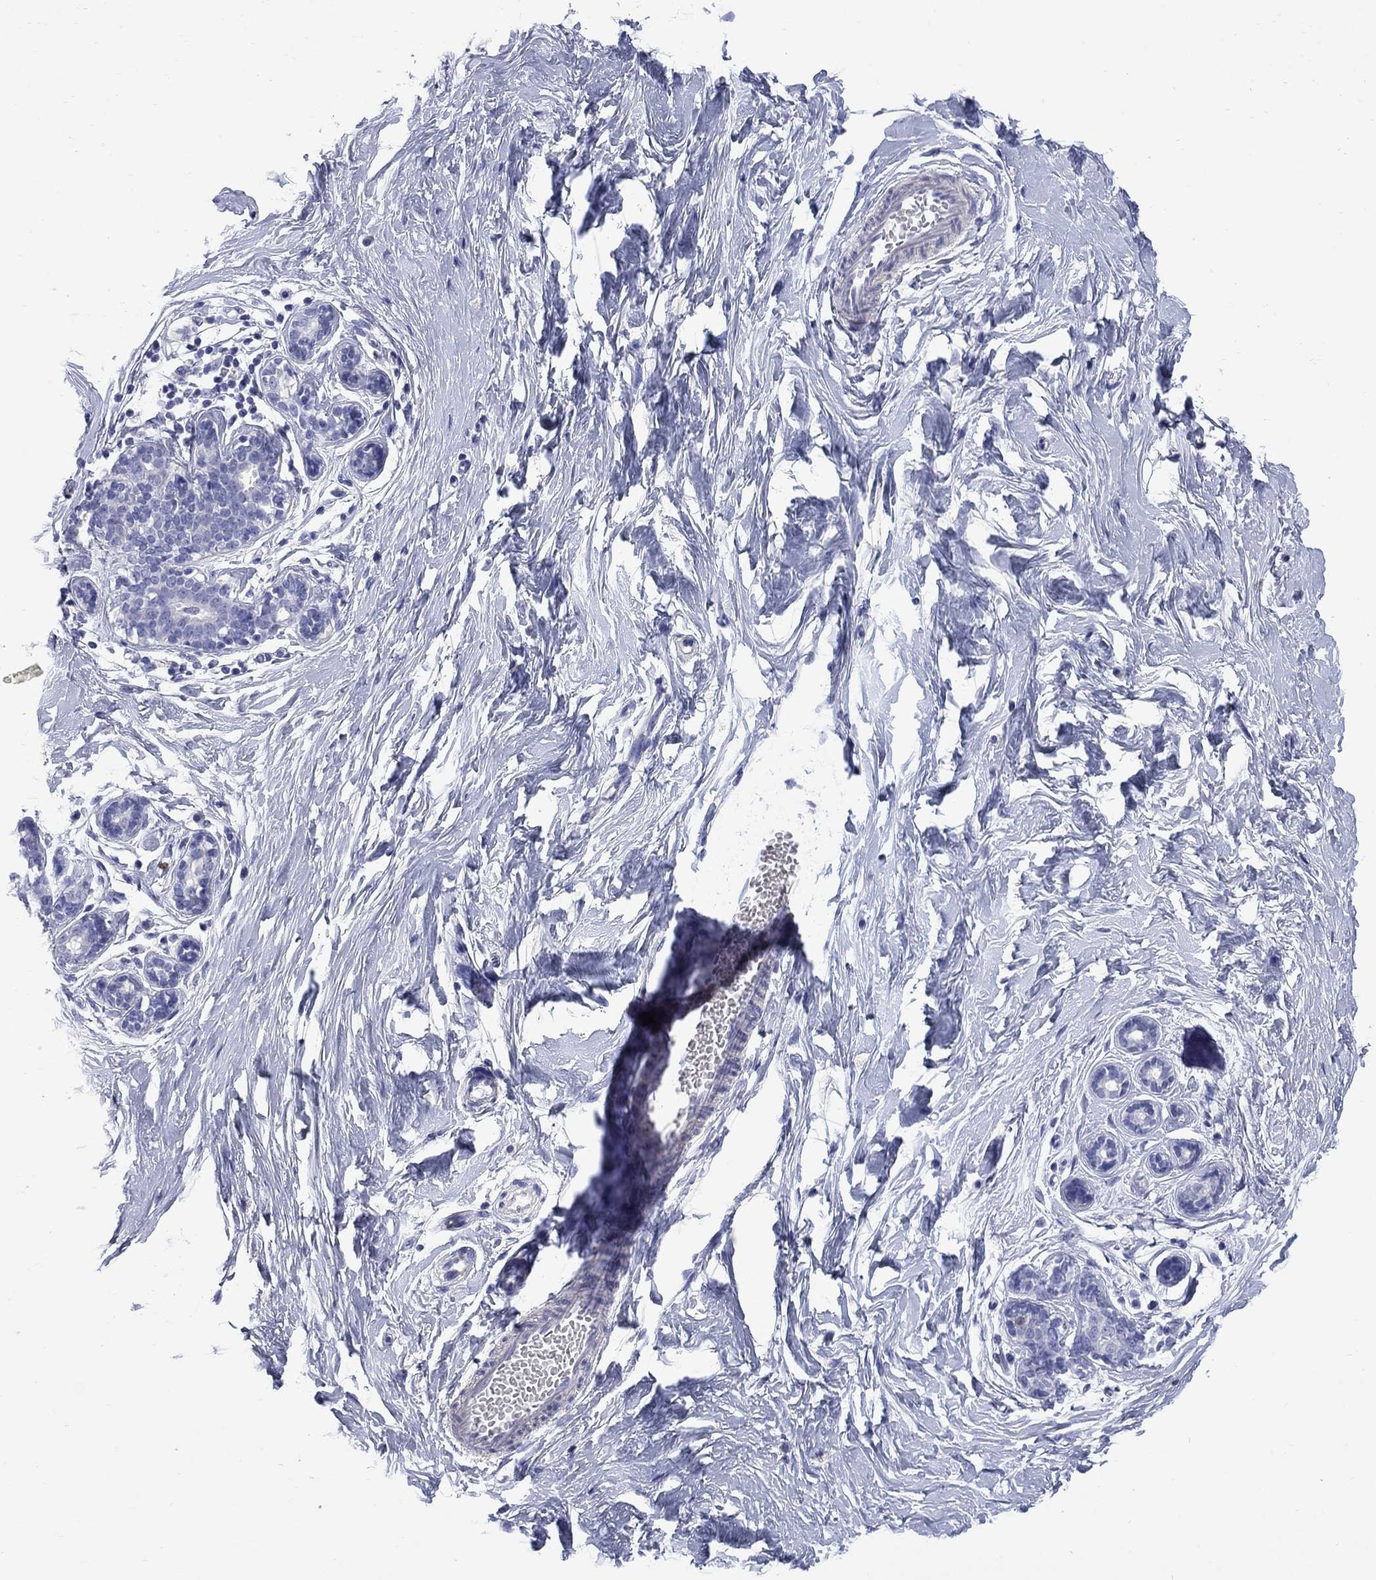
{"staining": {"intensity": "negative", "quantity": "none", "location": "none"}, "tissue": "breast", "cell_type": "Adipocytes", "image_type": "normal", "snomed": [{"axis": "morphology", "description": "Normal tissue, NOS"}, {"axis": "topography", "description": "Breast"}], "caption": "High magnification brightfield microscopy of benign breast stained with DAB (3,3'-diaminobenzidine) (brown) and counterstained with hematoxylin (blue): adipocytes show no significant staining. Brightfield microscopy of immunohistochemistry (IHC) stained with DAB (brown) and hematoxylin (blue), captured at high magnification.", "gene": "SERPINB2", "patient": {"sex": "female", "age": 37}}